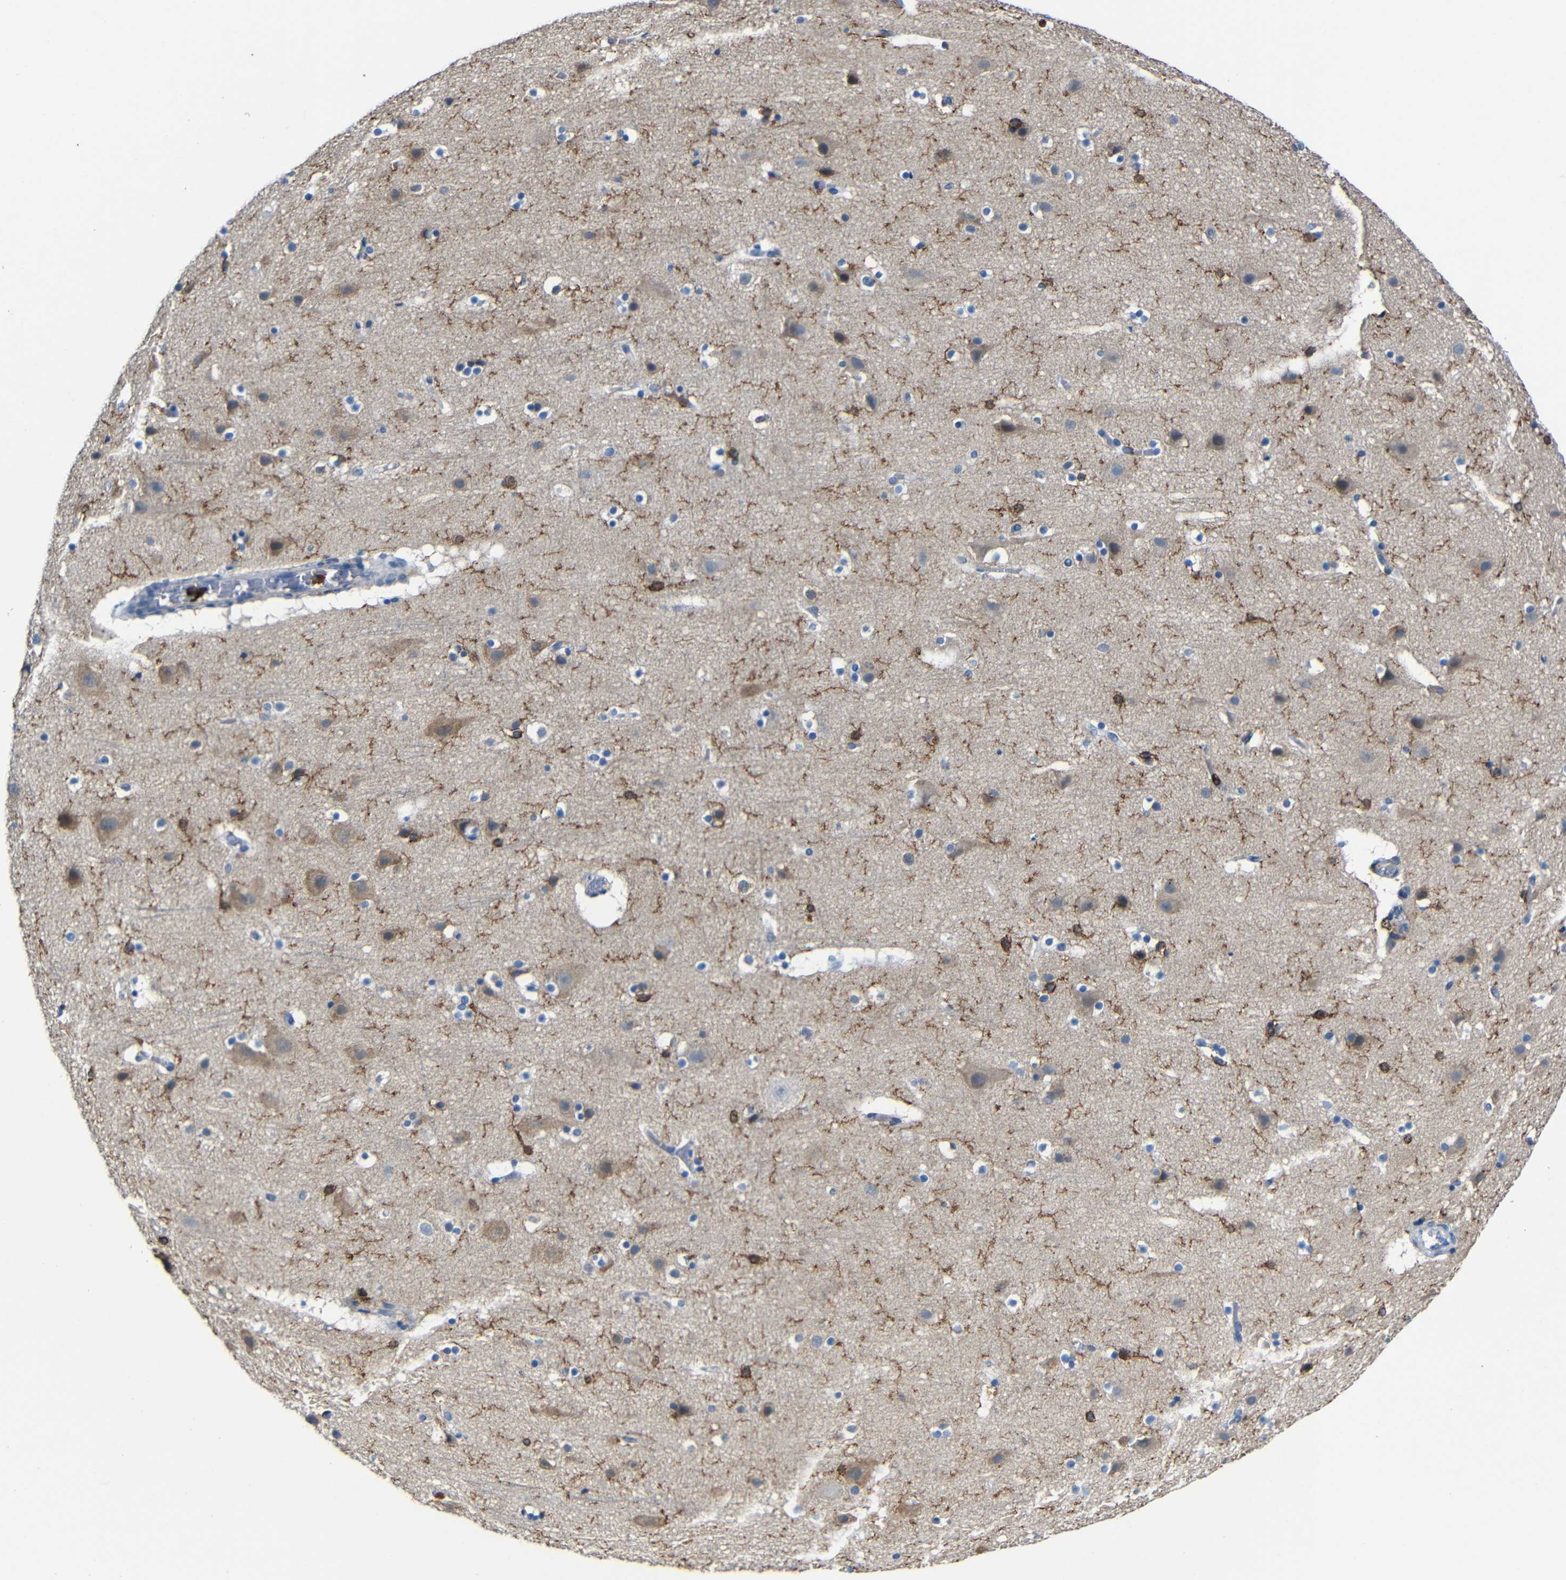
{"staining": {"intensity": "weak", "quantity": "25%-75%", "location": "cytoplasmic/membranous"}, "tissue": "cerebral cortex", "cell_type": "Endothelial cells", "image_type": "normal", "snomed": [{"axis": "morphology", "description": "Normal tissue, NOS"}, {"axis": "topography", "description": "Cerebral cortex"}], "caption": "Protein expression analysis of normal cerebral cortex shows weak cytoplasmic/membranous staining in approximately 25%-75% of endothelial cells. (IHC, brightfield microscopy, high magnification).", "gene": "P2RY12", "patient": {"sex": "male", "age": 45}}